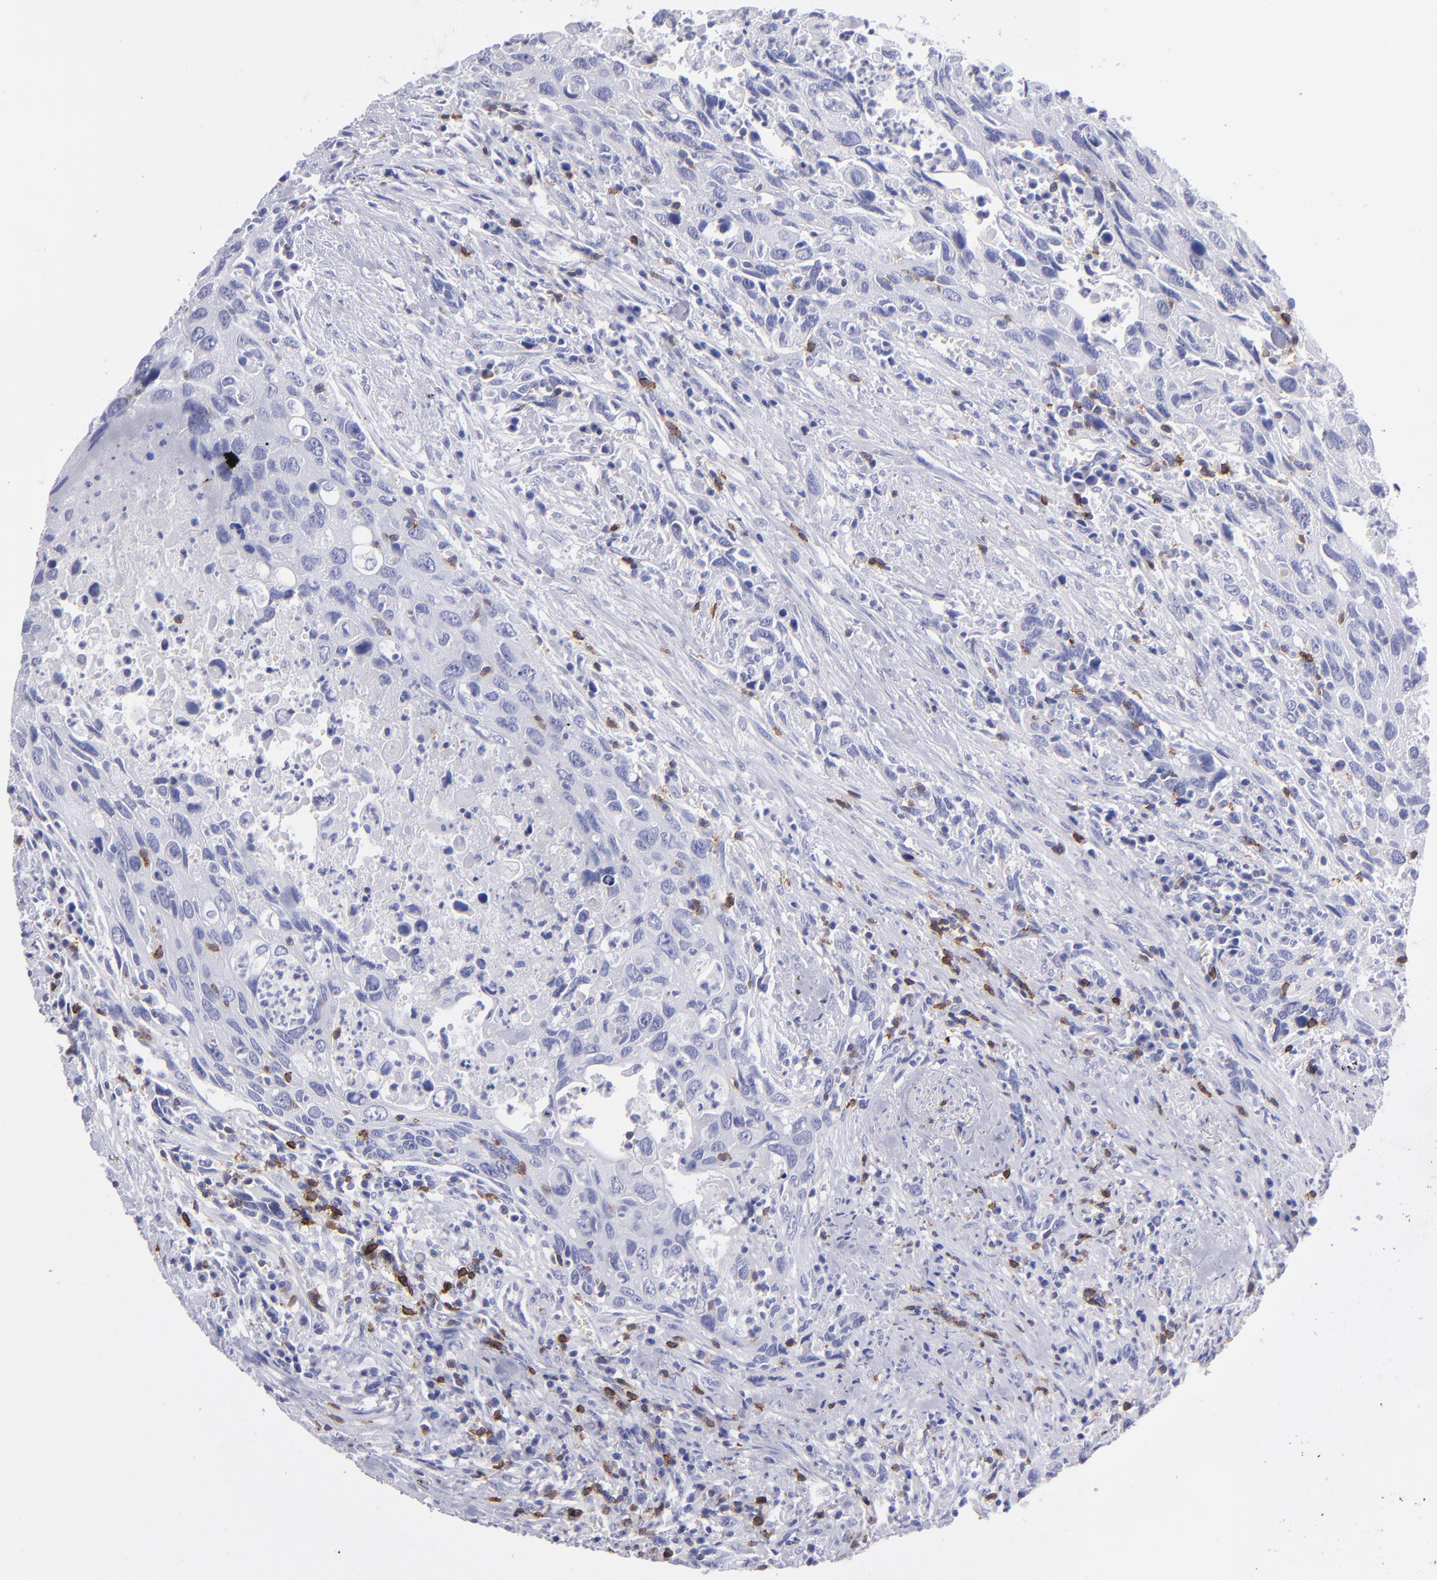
{"staining": {"intensity": "negative", "quantity": "none", "location": "none"}, "tissue": "urothelial cancer", "cell_type": "Tumor cells", "image_type": "cancer", "snomed": [{"axis": "morphology", "description": "Urothelial carcinoma, High grade"}, {"axis": "topography", "description": "Urinary bladder"}], "caption": "High-grade urothelial carcinoma was stained to show a protein in brown. There is no significant staining in tumor cells.", "gene": "CD6", "patient": {"sex": "male", "age": 71}}